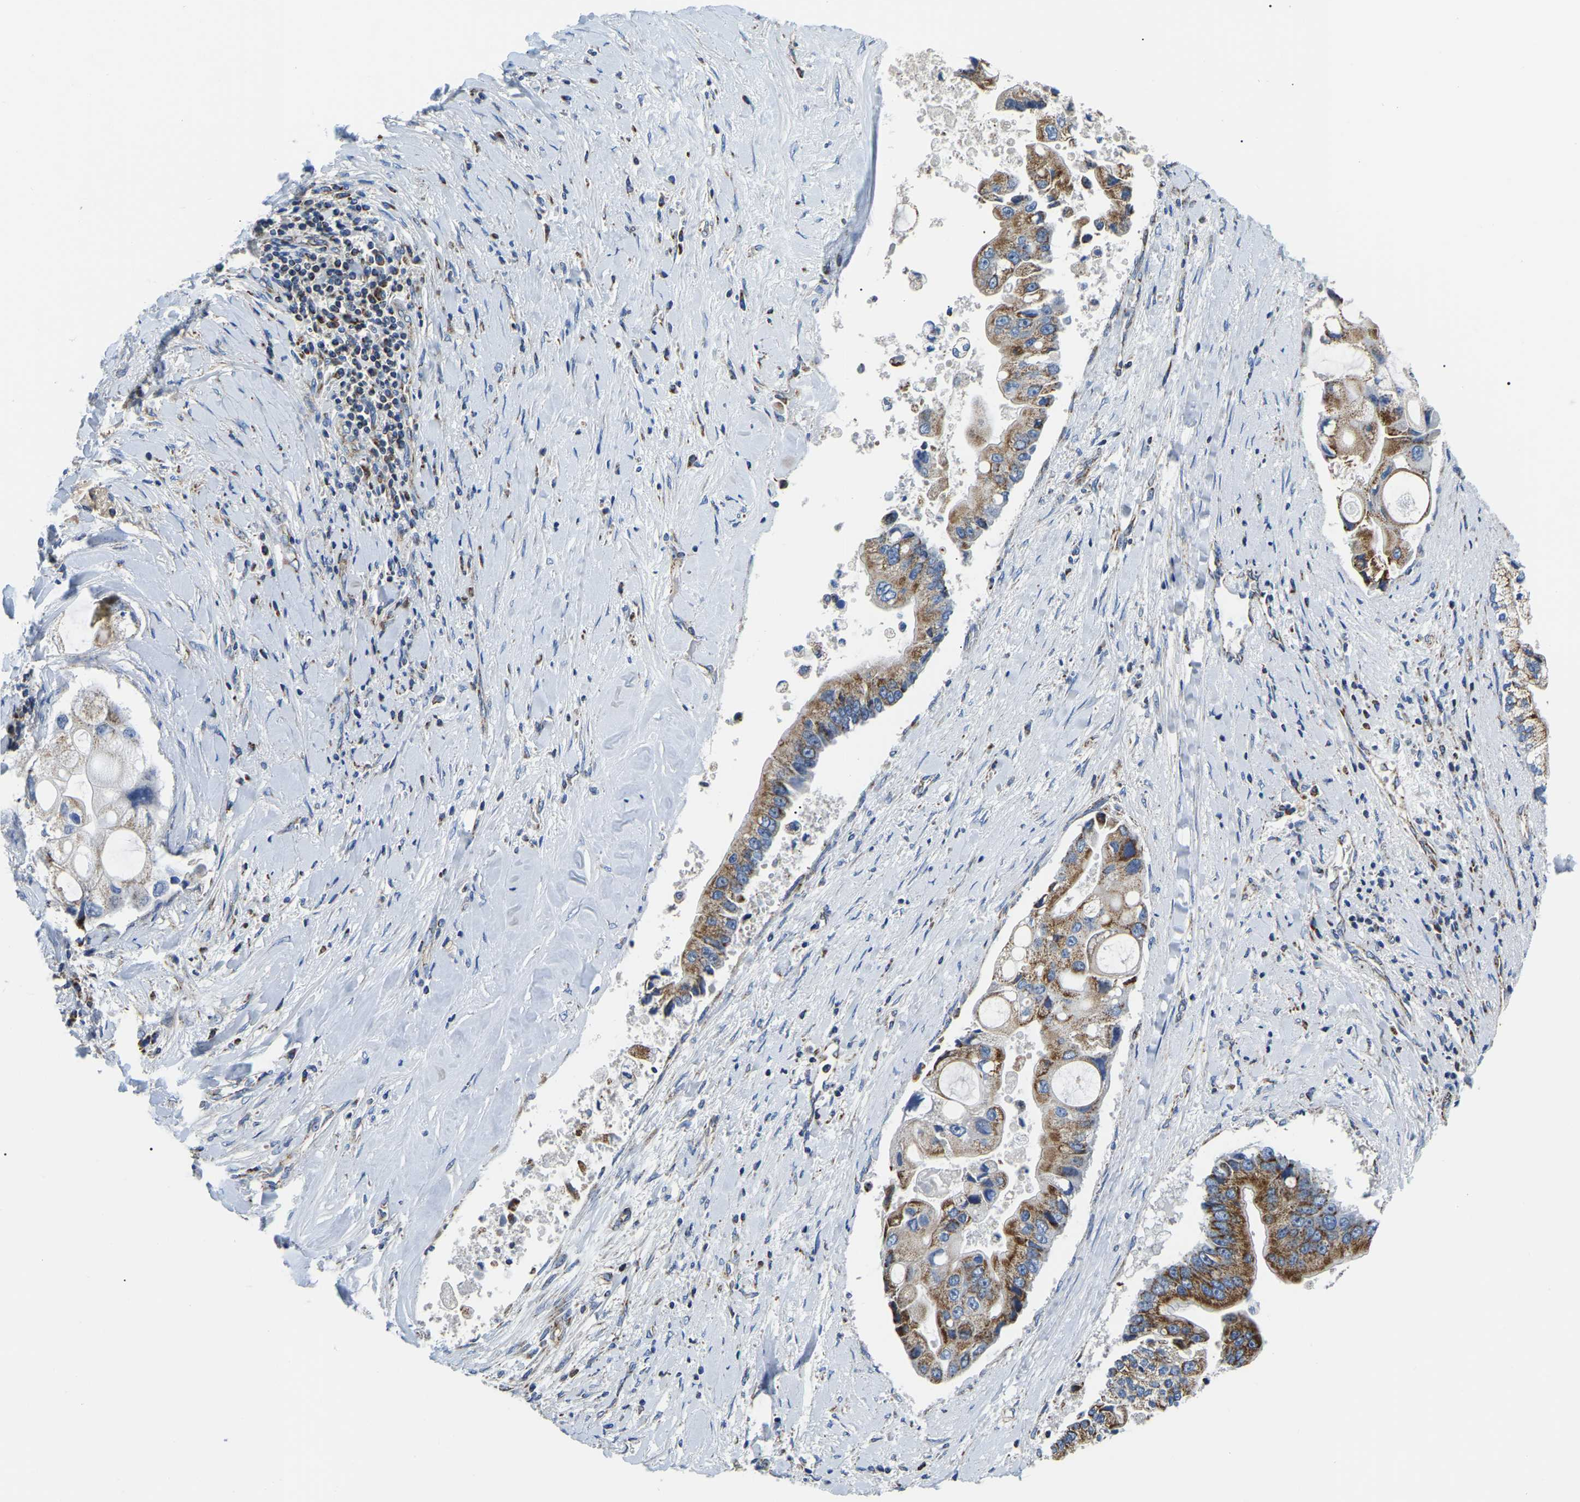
{"staining": {"intensity": "moderate", "quantity": ">75%", "location": "cytoplasmic/membranous"}, "tissue": "liver cancer", "cell_type": "Tumor cells", "image_type": "cancer", "snomed": [{"axis": "morphology", "description": "Cholangiocarcinoma"}, {"axis": "topography", "description": "Liver"}], "caption": "Liver cancer (cholangiocarcinoma) stained with DAB (3,3'-diaminobenzidine) immunohistochemistry displays medium levels of moderate cytoplasmic/membranous staining in approximately >75% of tumor cells.", "gene": "PPM1E", "patient": {"sex": "male", "age": 50}}